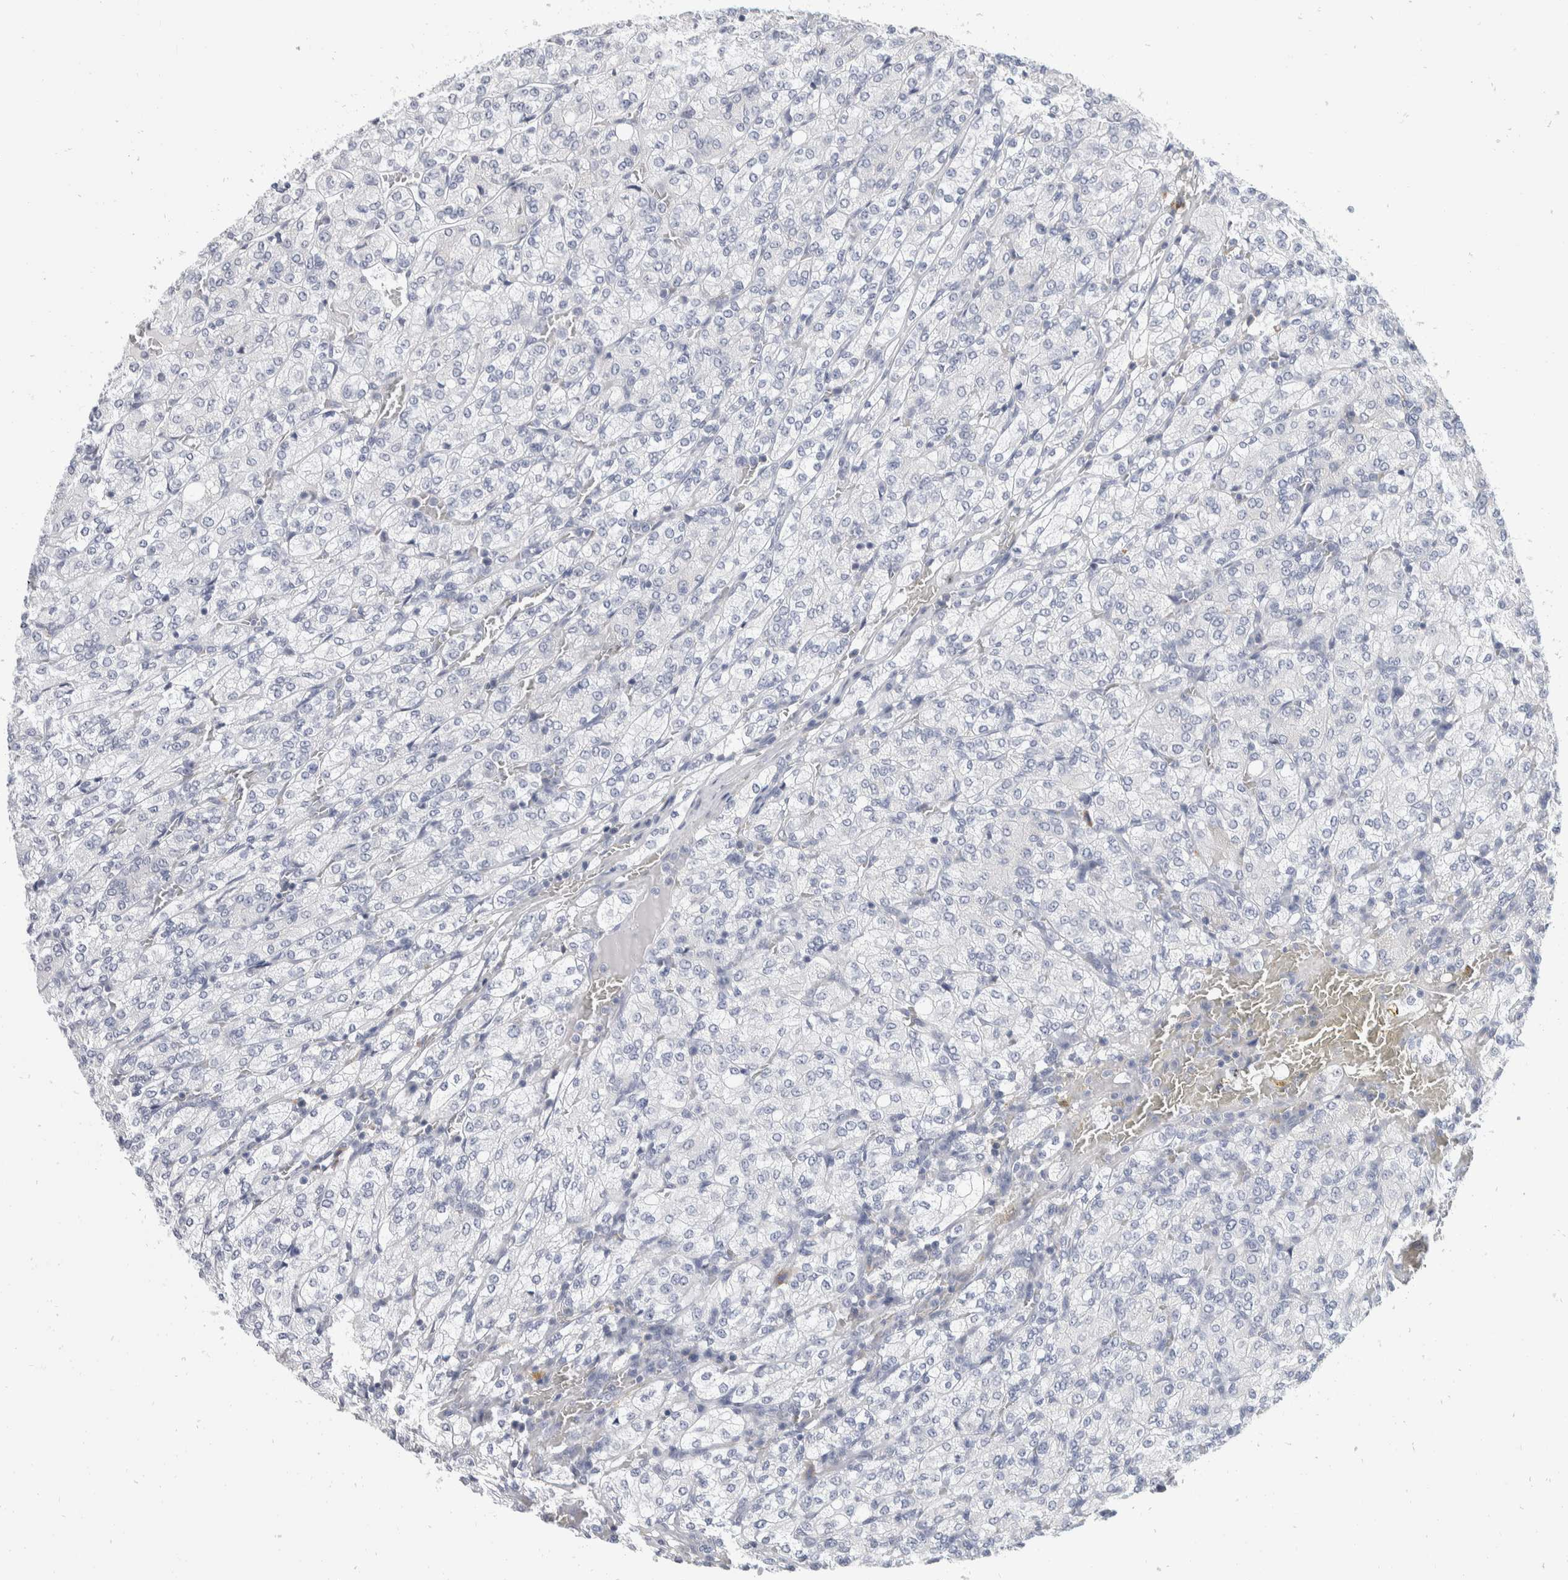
{"staining": {"intensity": "negative", "quantity": "none", "location": "none"}, "tissue": "renal cancer", "cell_type": "Tumor cells", "image_type": "cancer", "snomed": [{"axis": "morphology", "description": "Adenocarcinoma, NOS"}, {"axis": "topography", "description": "Kidney"}], "caption": "Immunohistochemistry of renal adenocarcinoma demonstrates no staining in tumor cells.", "gene": "CATSPERD", "patient": {"sex": "male", "age": 77}}